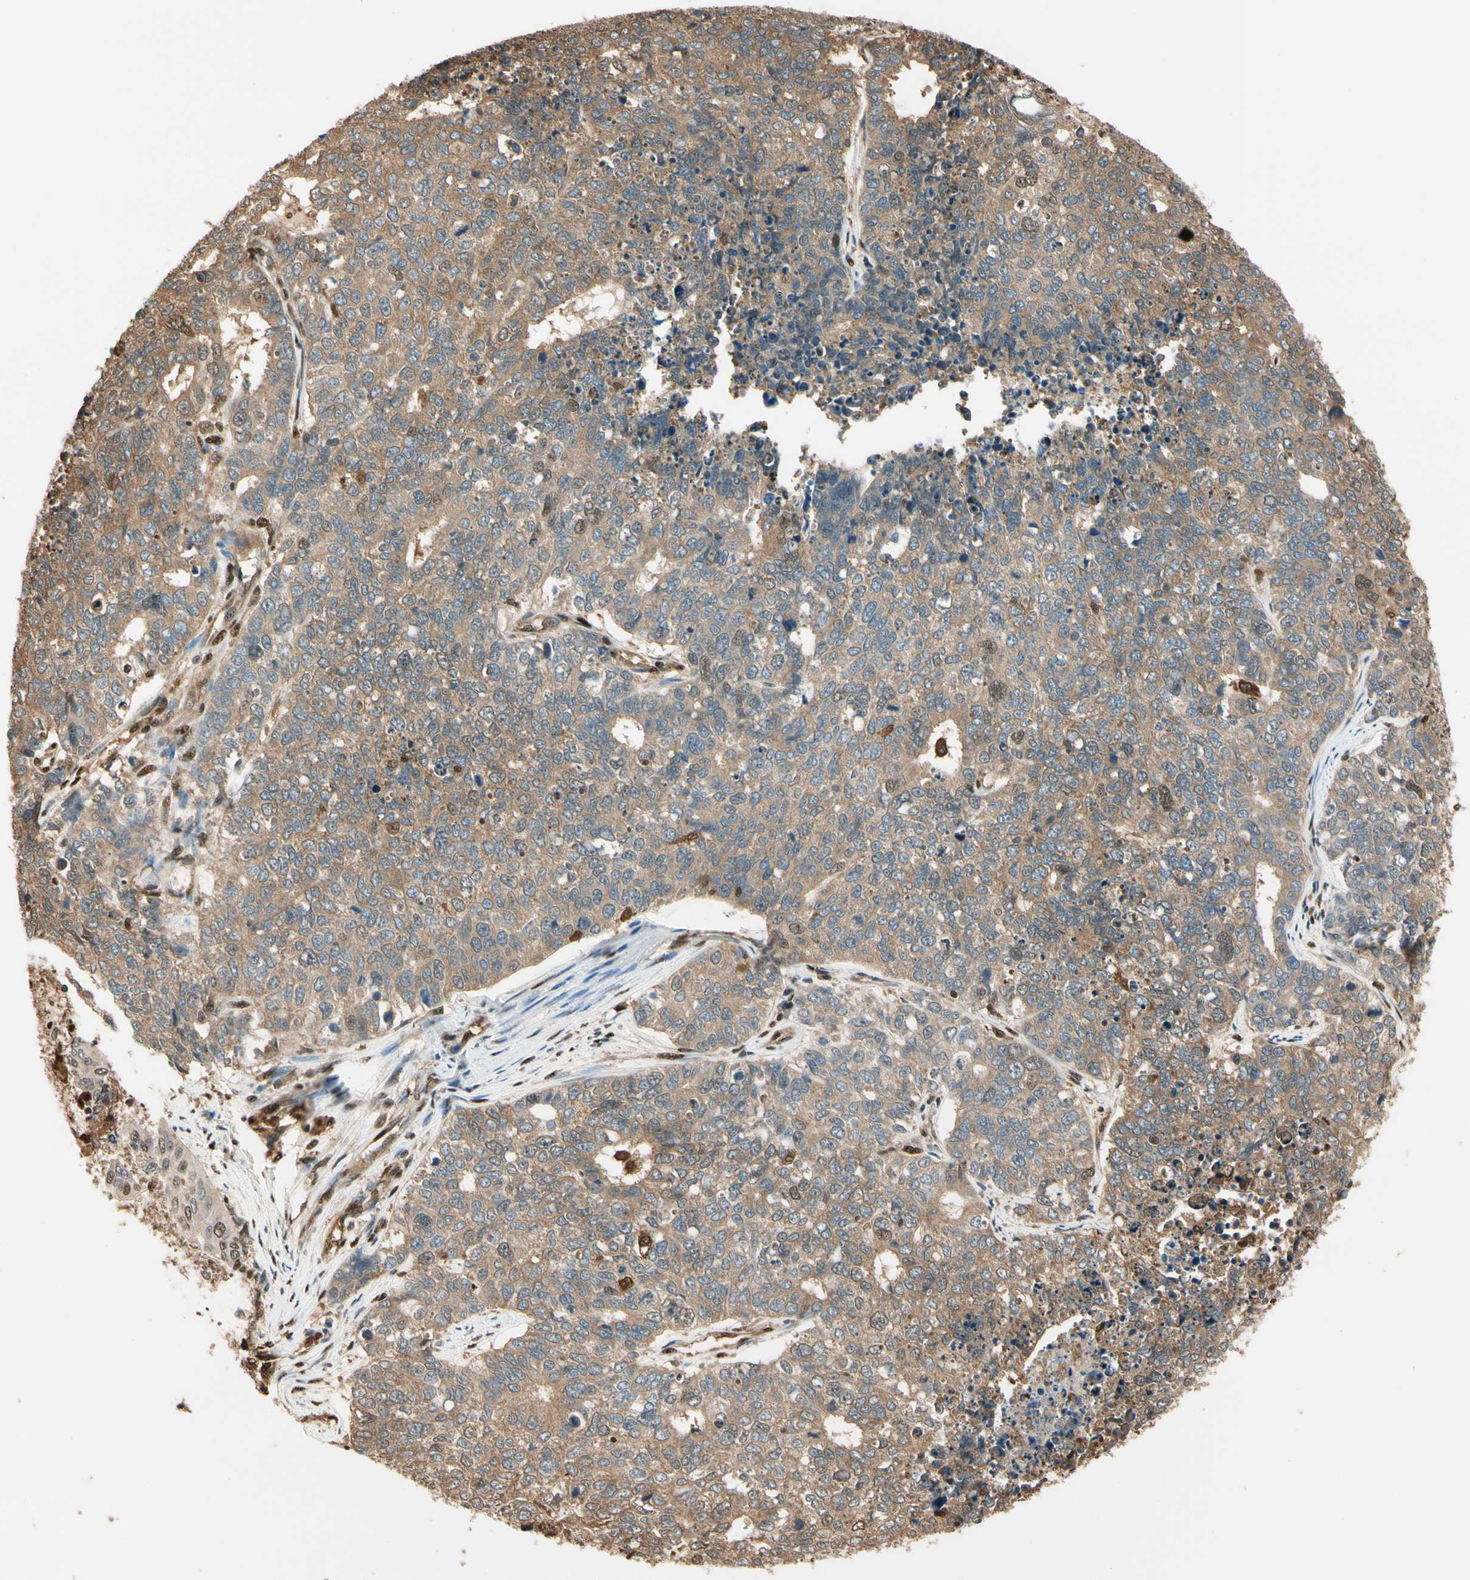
{"staining": {"intensity": "weak", "quantity": ">75%", "location": "cytoplasmic/membranous"}, "tissue": "cervical cancer", "cell_type": "Tumor cells", "image_type": "cancer", "snomed": [{"axis": "morphology", "description": "Squamous cell carcinoma, NOS"}, {"axis": "topography", "description": "Cervix"}], "caption": "IHC image of neoplastic tissue: cervical cancer (squamous cell carcinoma) stained using immunohistochemistry (IHC) exhibits low levels of weak protein expression localized specifically in the cytoplasmic/membranous of tumor cells, appearing as a cytoplasmic/membranous brown color.", "gene": "PNCK", "patient": {"sex": "female", "age": 63}}